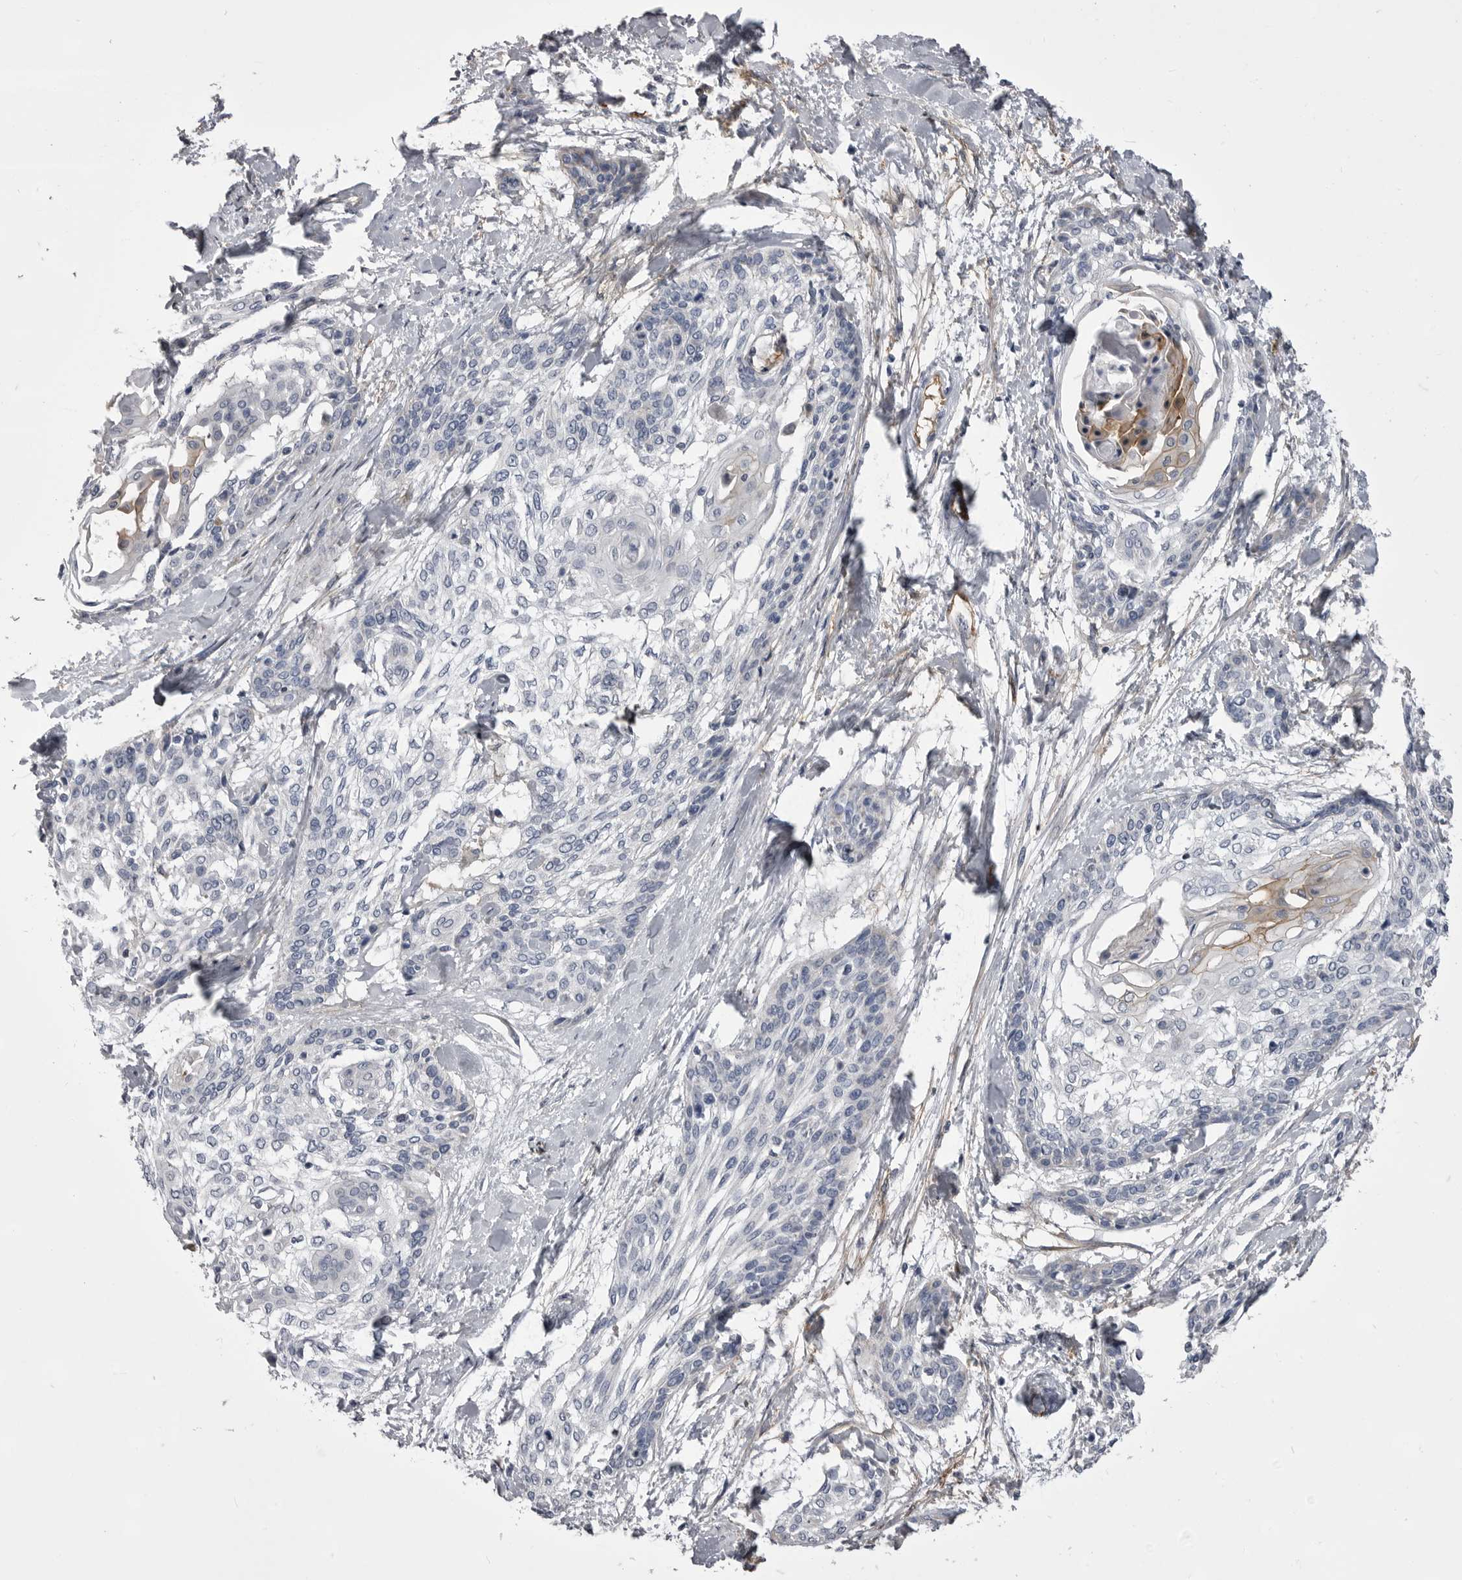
{"staining": {"intensity": "negative", "quantity": "none", "location": "none"}, "tissue": "cervical cancer", "cell_type": "Tumor cells", "image_type": "cancer", "snomed": [{"axis": "morphology", "description": "Squamous cell carcinoma, NOS"}, {"axis": "topography", "description": "Cervix"}], "caption": "A histopathology image of squamous cell carcinoma (cervical) stained for a protein reveals no brown staining in tumor cells.", "gene": "OPLAH", "patient": {"sex": "female", "age": 57}}